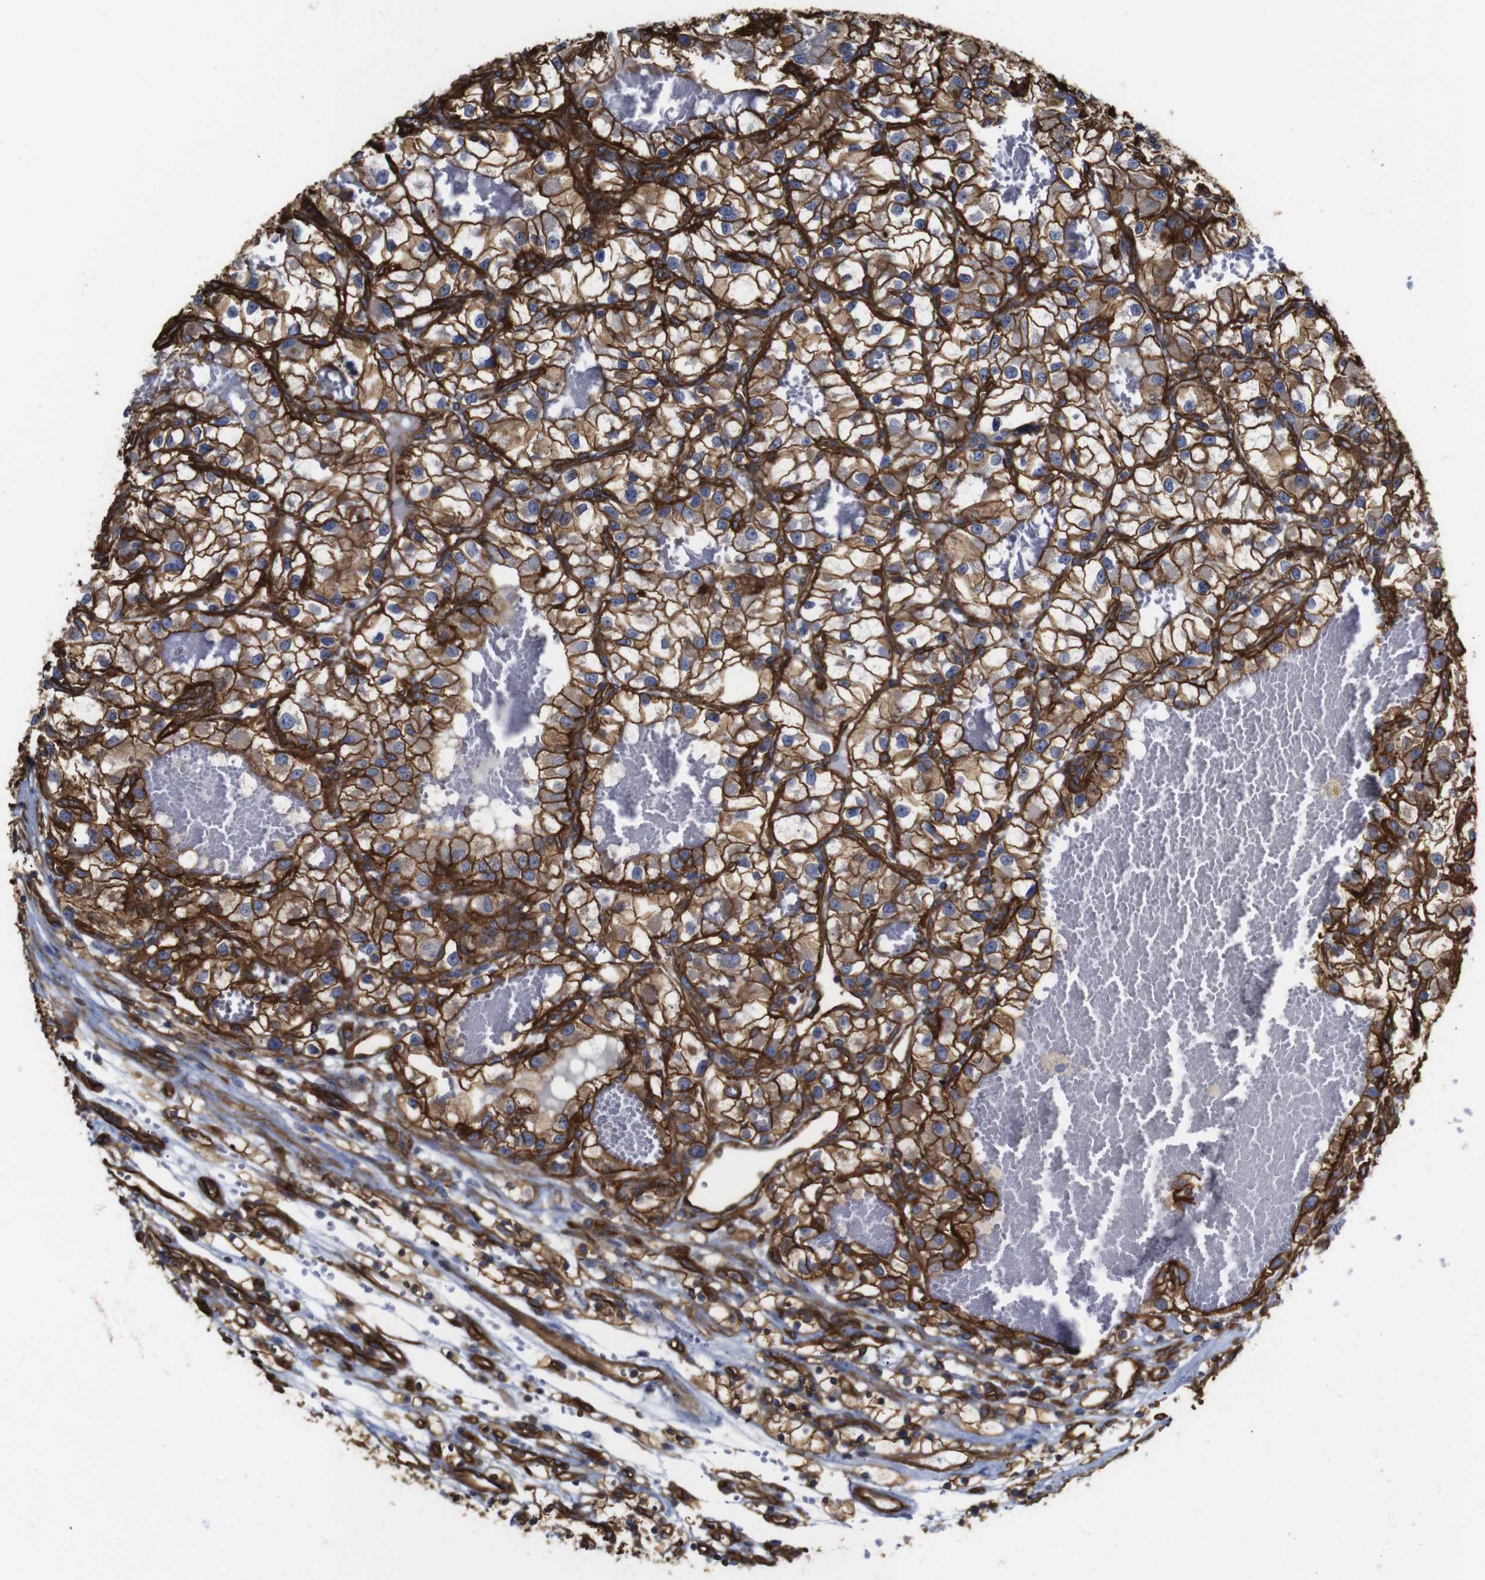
{"staining": {"intensity": "moderate", "quantity": ">75%", "location": "cytoplasmic/membranous"}, "tissue": "renal cancer", "cell_type": "Tumor cells", "image_type": "cancer", "snomed": [{"axis": "morphology", "description": "Adenocarcinoma, NOS"}, {"axis": "topography", "description": "Kidney"}], "caption": "This is a micrograph of immunohistochemistry (IHC) staining of renal adenocarcinoma, which shows moderate expression in the cytoplasmic/membranous of tumor cells.", "gene": "SPTBN1", "patient": {"sex": "female", "age": 57}}